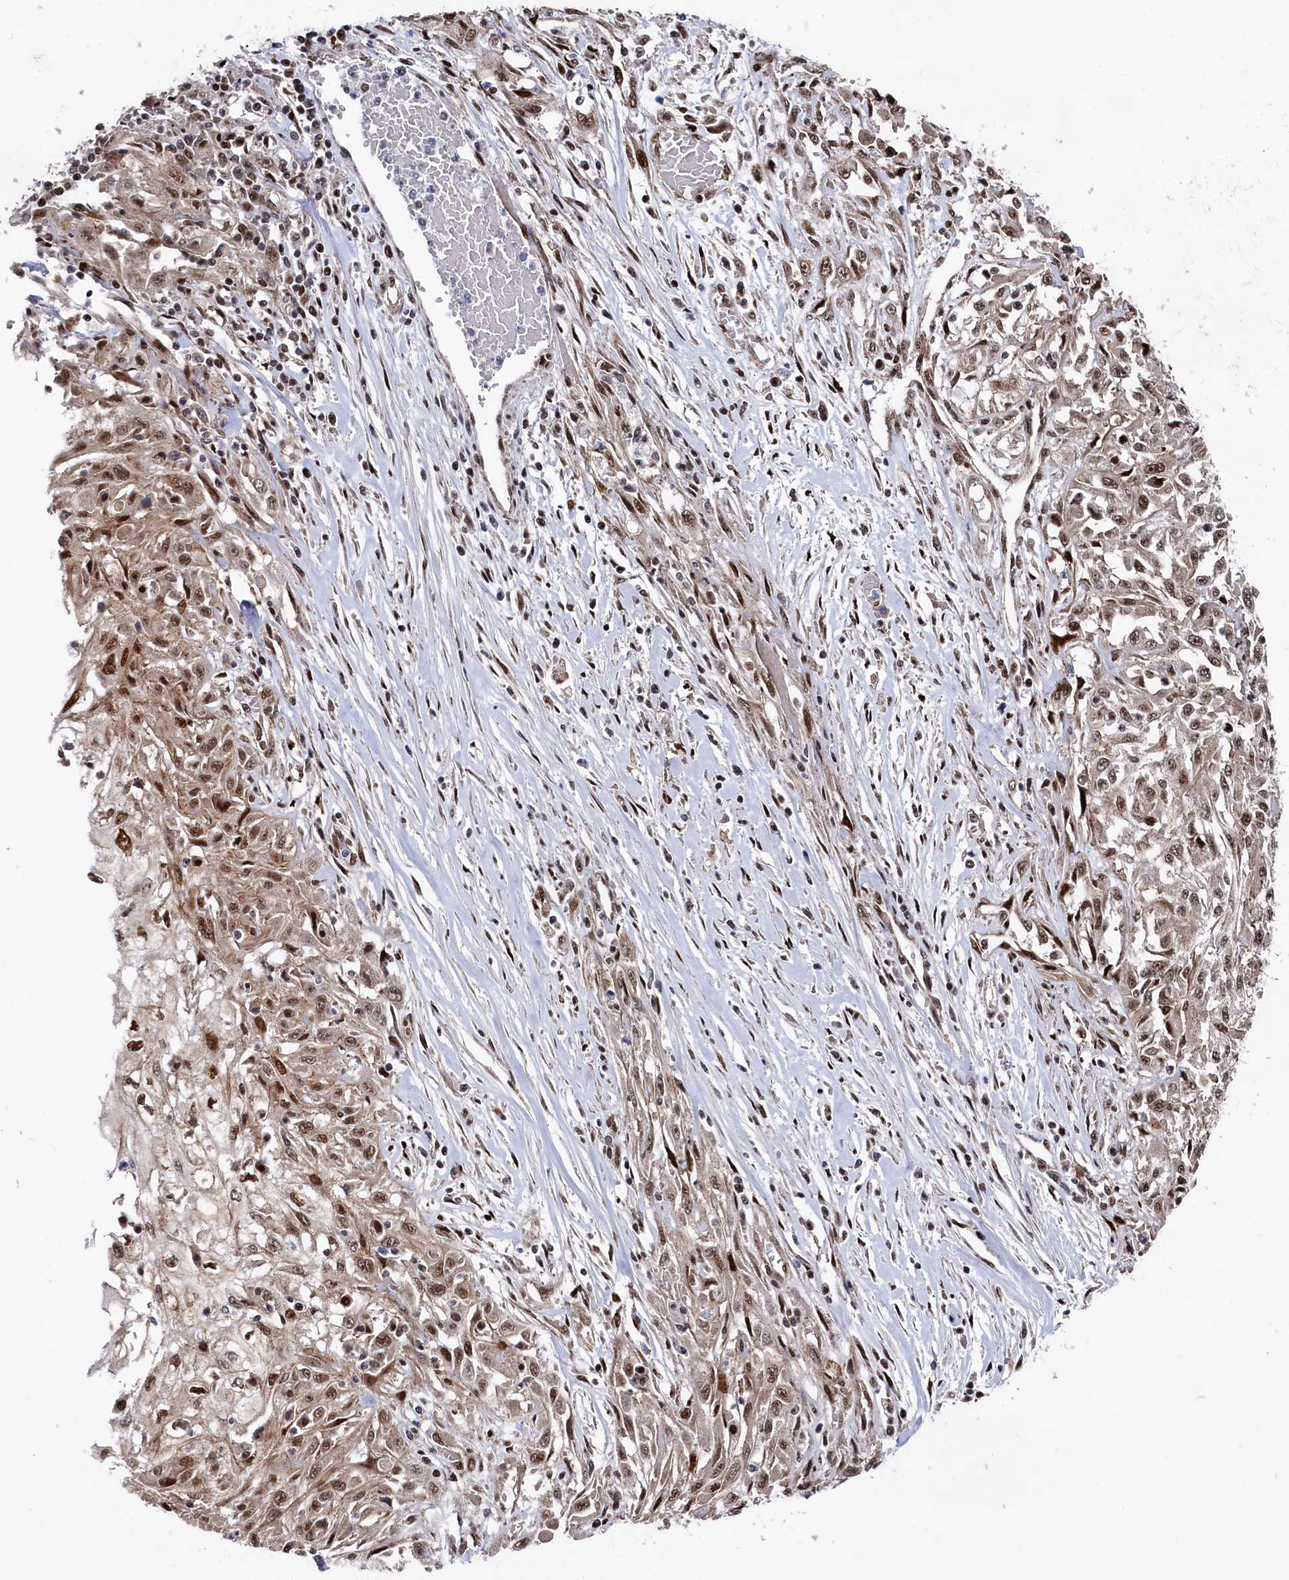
{"staining": {"intensity": "moderate", "quantity": ">75%", "location": "cytoplasmic/membranous,nuclear"}, "tissue": "skin cancer", "cell_type": "Tumor cells", "image_type": "cancer", "snomed": [{"axis": "morphology", "description": "Squamous cell carcinoma, NOS"}, {"axis": "morphology", "description": "Squamous cell carcinoma, metastatic, NOS"}, {"axis": "topography", "description": "Skin"}, {"axis": "topography", "description": "Lymph node"}], "caption": "High-magnification brightfield microscopy of skin metastatic squamous cell carcinoma stained with DAB (3,3'-diaminobenzidine) (brown) and counterstained with hematoxylin (blue). tumor cells exhibit moderate cytoplasmic/membranous and nuclear positivity is identified in approximately>75% of cells. Nuclei are stained in blue.", "gene": "BUB3", "patient": {"sex": "male", "age": 75}}